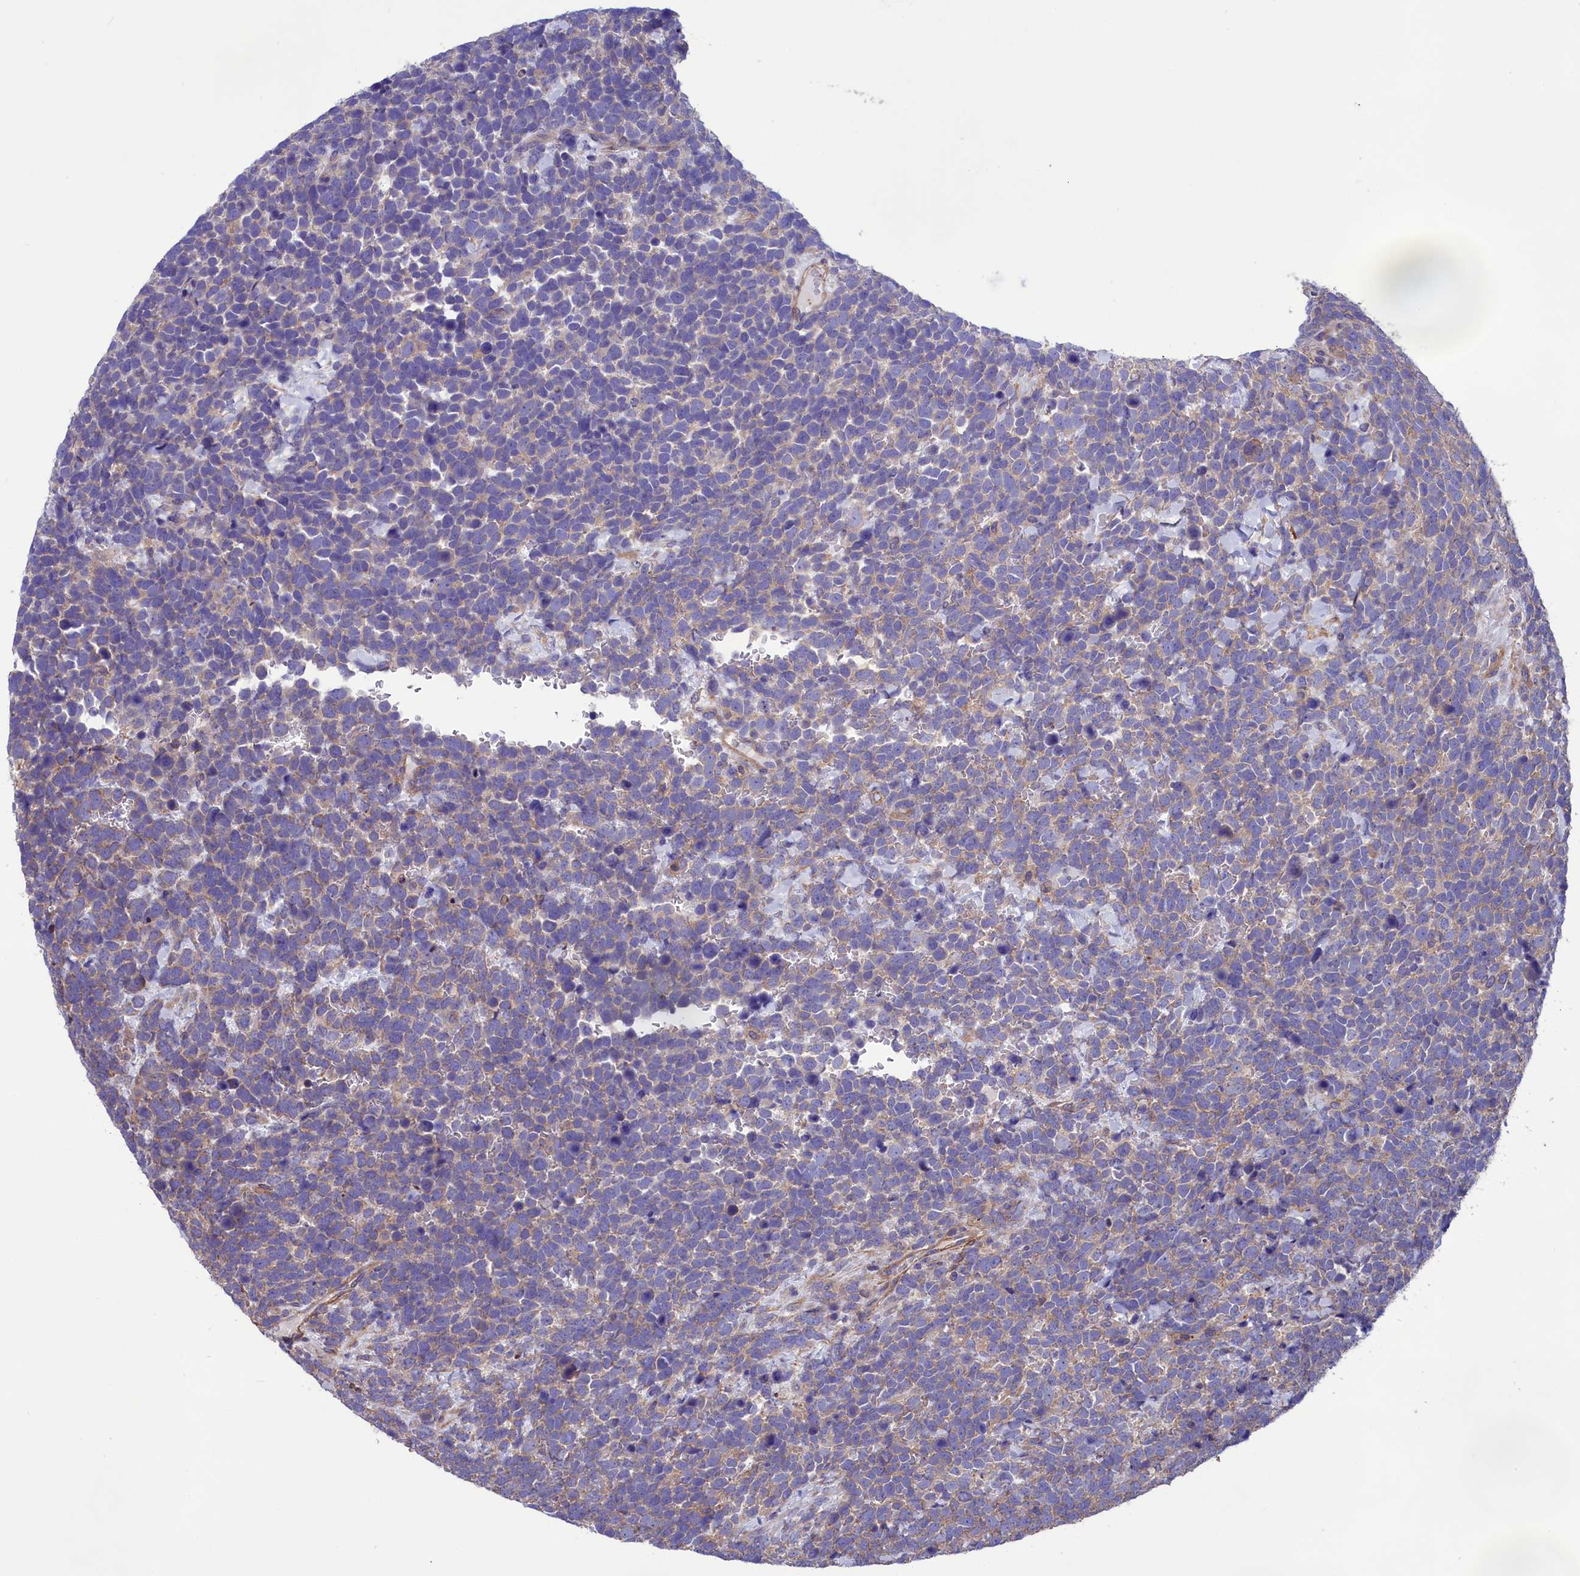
{"staining": {"intensity": "negative", "quantity": "none", "location": "none"}, "tissue": "urothelial cancer", "cell_type": "Tumor cells", "image_type": "cancer", "snomed": [{"axis": "morphology", "description": "Urothelial carcinoma, High grade"}, {"axis": "topography", "description": "Urinary bladder"}], "caption": "A high-resolution micrograph shows immunohistochemistry staining of high-grade urothelial carcinoma, which reveals no significant positivity in tumor cells. (DAB (3,3'-diaminobenzidine) immunohistochemistry (IHC) with hematoxylin counter stain).", "gene": "AMDHD2", "patient": {"sex": "female", "age": 82}}